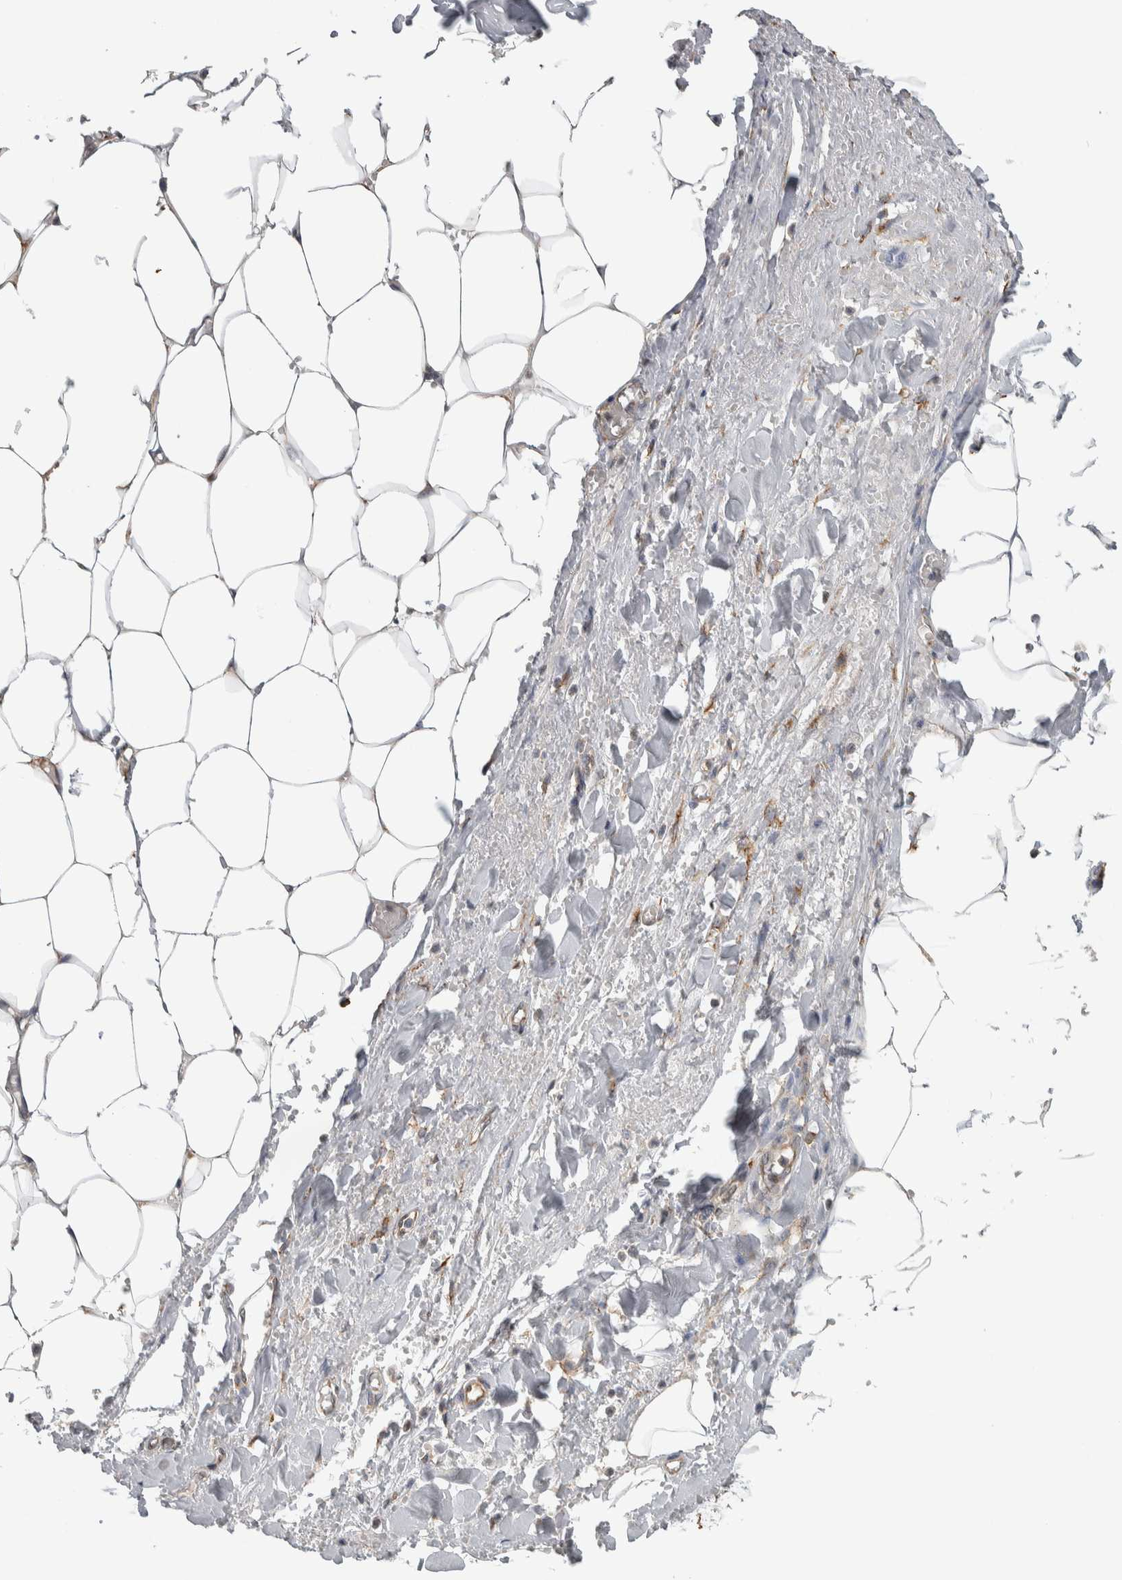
{"staining": {"intensity": "strong", "quantity": ">75%", "location": "cytoplasmic/membranous"}, "tissue": "adipose tissue", "cell_type": "Adipocytes", "image_type": "normal", "snomed": [{"axis": "morphology", "description": "Normal tissue, NOS"}, {"axis": "topography", "description": "Soft tissue"}, {"axis": "topography", "description": "Vascular tissue"}], "caption": "Immunohistochemistry (IHC) photomicrograph of unremarkable adipose tissue: human adipose tissue stained using immunohistochemistry (IHC) displays high levels of strong protein expression localized specifically in the cytoplasmic/membranous of adipocytes, appearing as a cytoplasmic/membranous brown color.", "gene": "EIF3H", "patient": {"sex": "female", "age": 35}}